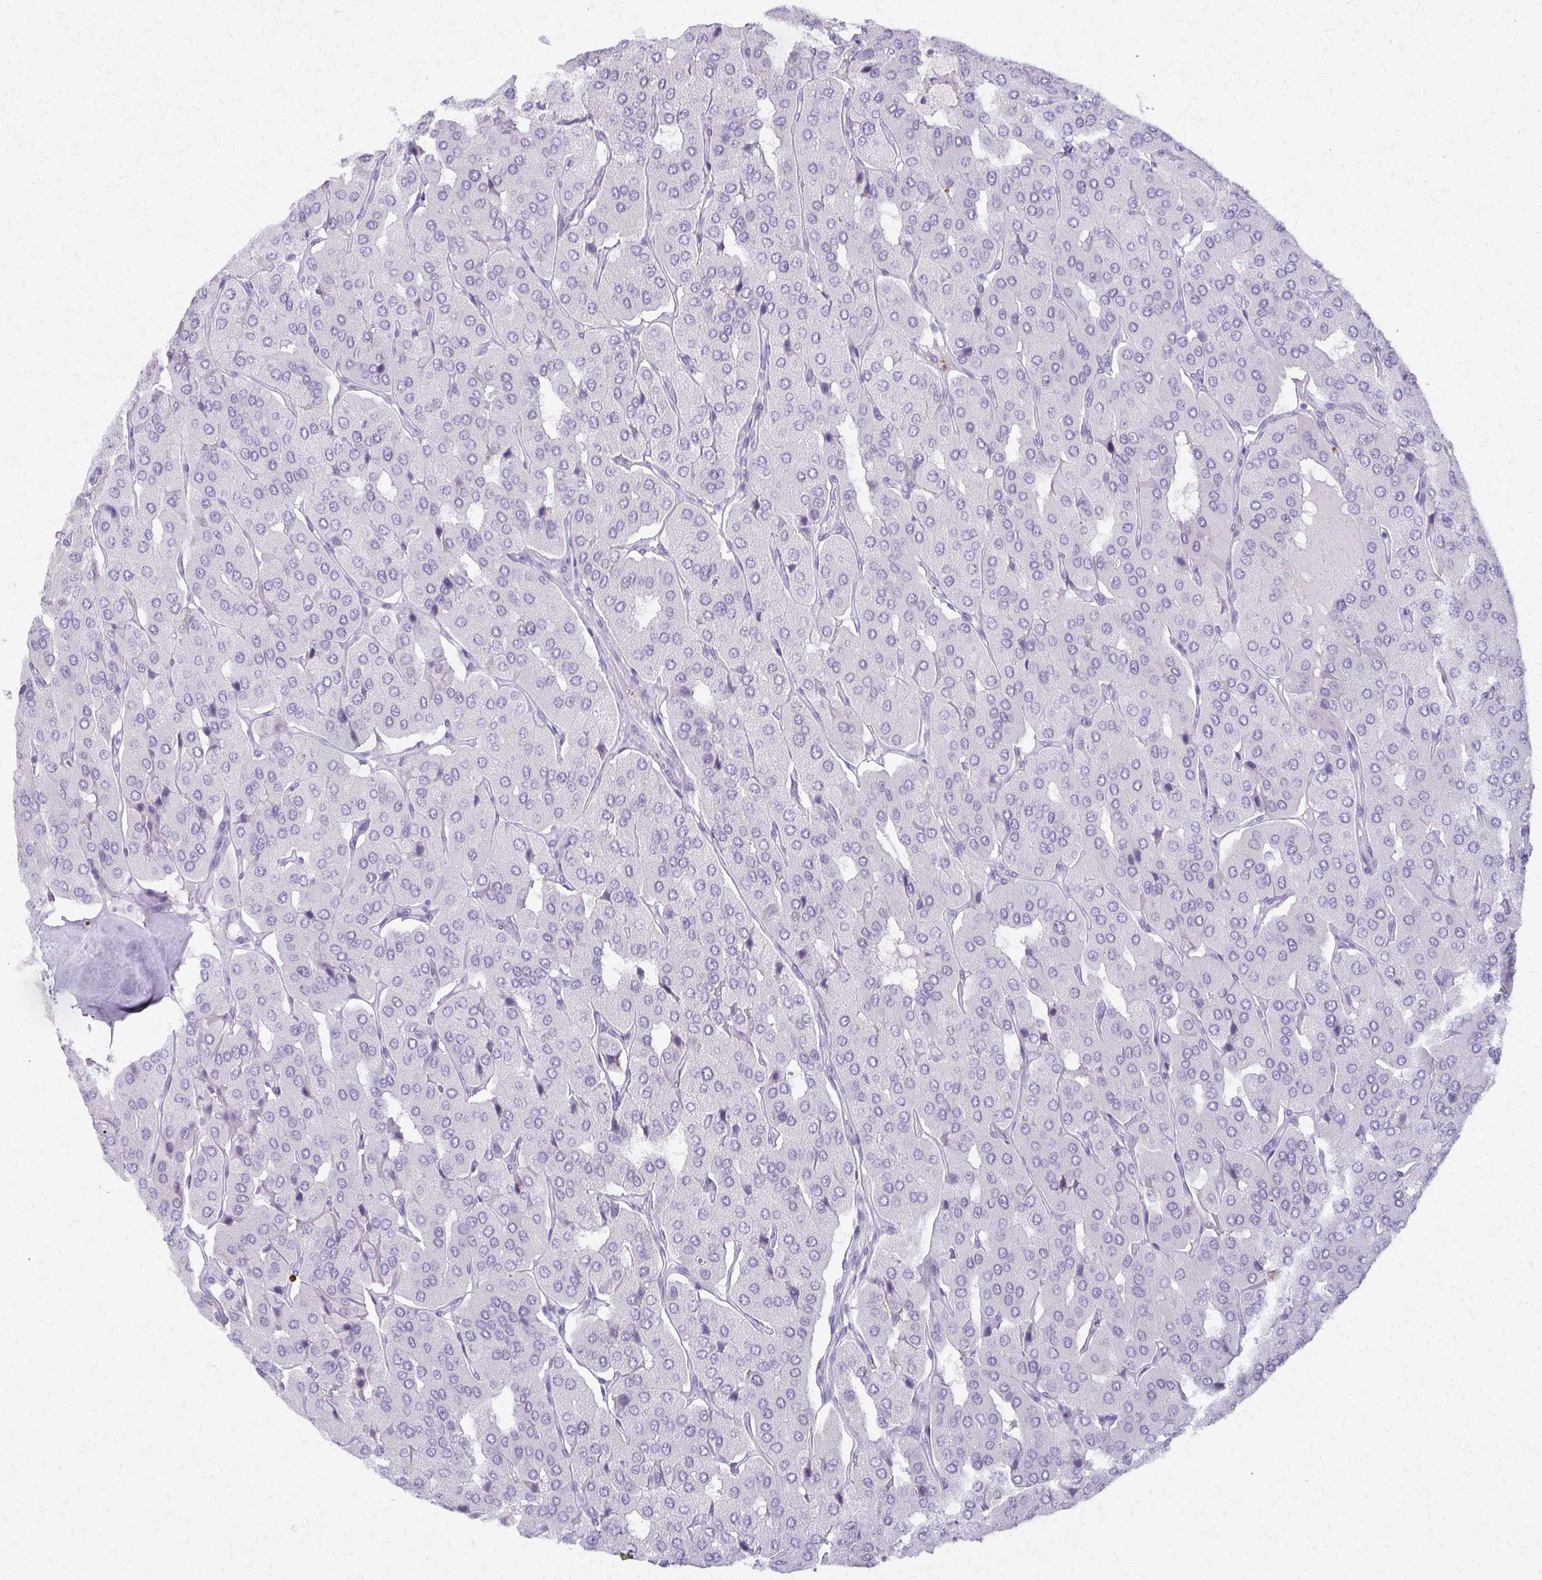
{"staining": {"intensity": "negative", "quantity": "none", "location": "none"}, "tissue": "parathyroid gland", "cell_type": "Glandular cells", "image_type": "normal", "snomed": [{"axis": "morphology", "description": "Normal tissue, NOS"}, {"axis": "morphology", "description": "Adenoma, NOS"}, {"axis": "topography", "description": "Parathyroid gland"}], "caption": "High power microscopy micrograph of an immunohistochemistry image of benign parathyroid gland, revealing no significant positivity in glandular cells.", "gene": "MORC4", "patient": {"sex": "female", "age": 86}}